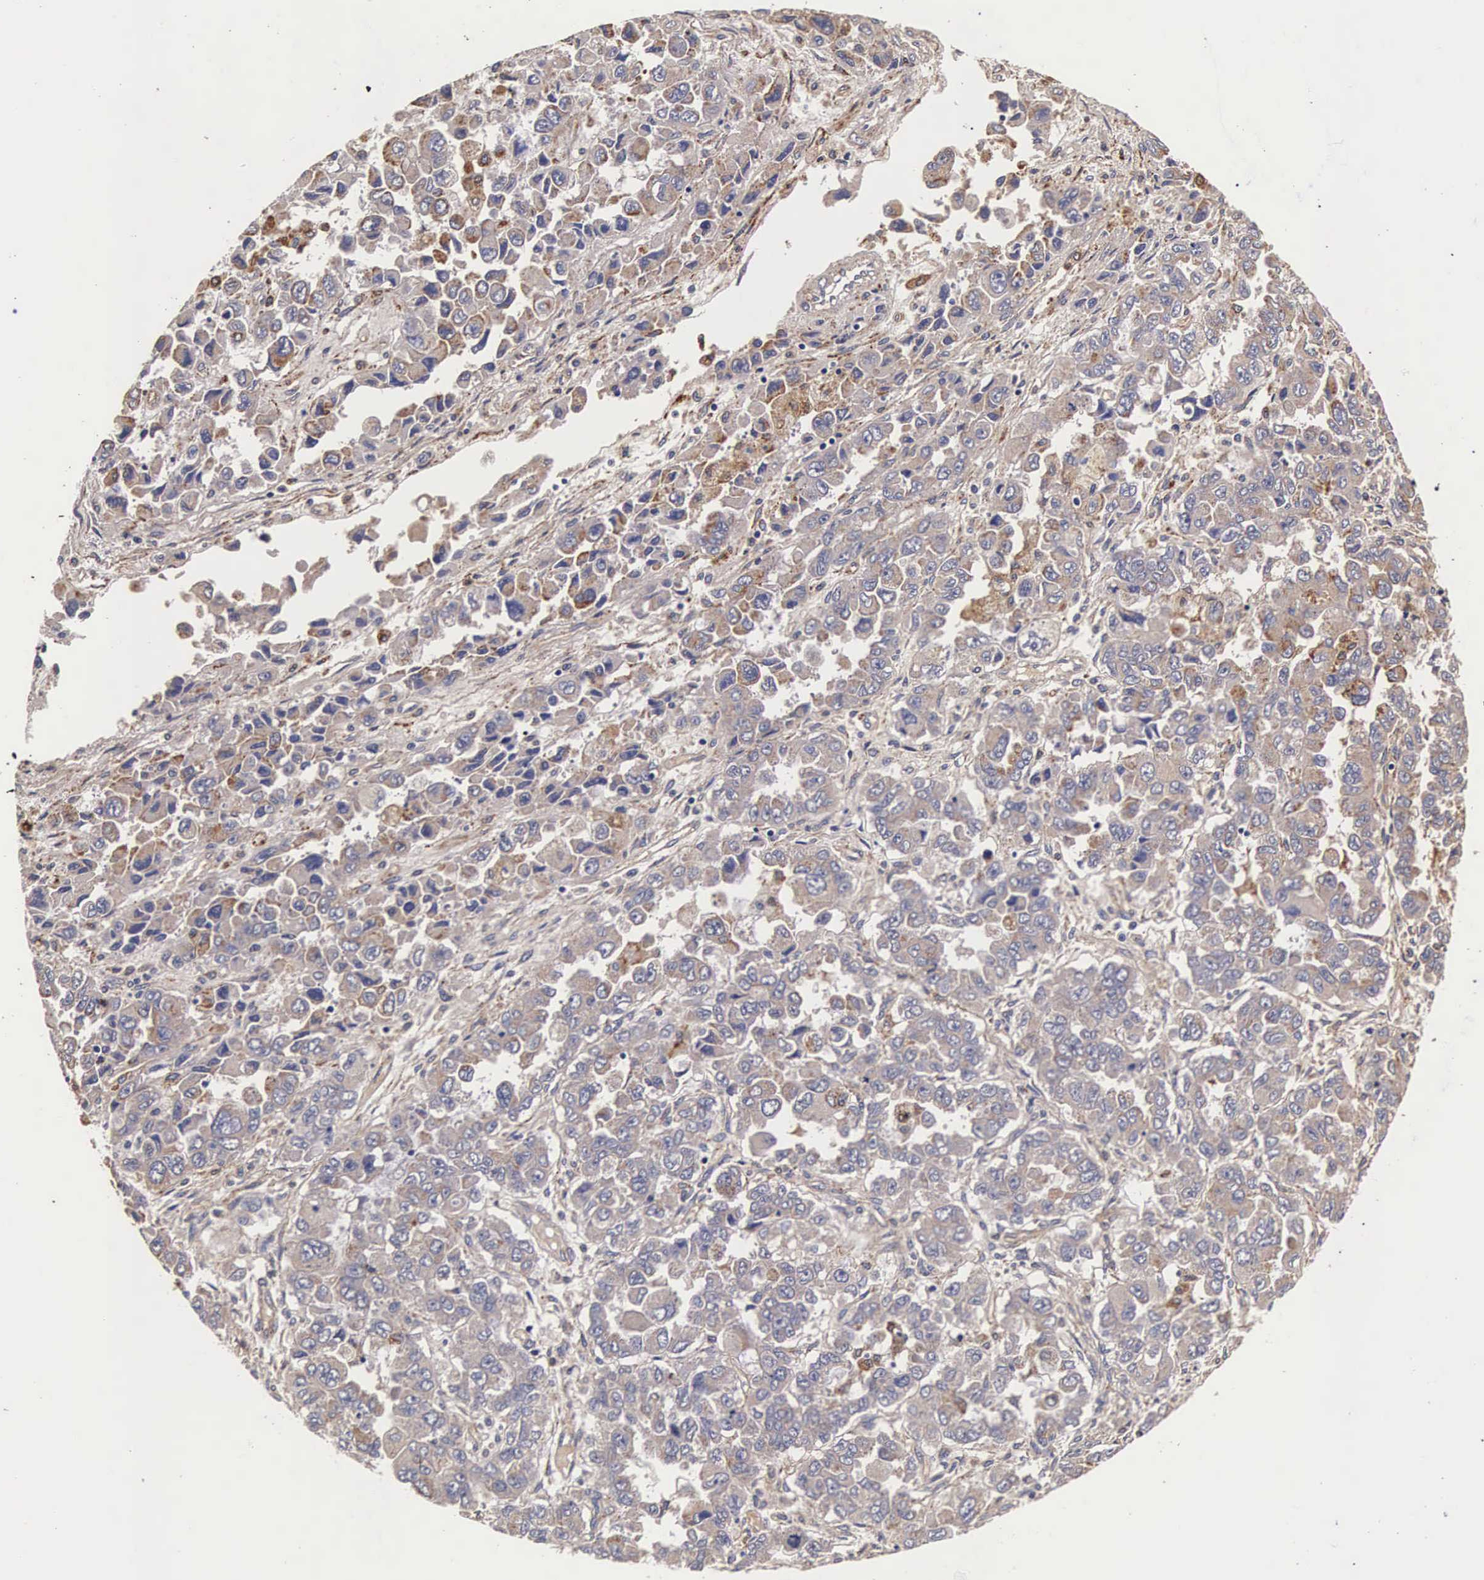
{"staining": {"intensity": "moderate", "quantity": "25%-75%", "location": "cytoplasmic/membranous"}, "tissue": "ovarian cancer", "cell_type": "Tumor cells", "image_type": "cancer", "snomed": [{"axis": "morphology", "description": "Cystadenocarcinoma, serous, NOS"}, {"axis": "topography", "description": "Ovary"}], "caption": "This image exhibits immunohistochemistry staining of human ovarian cancer, with medium moderate cytoplasmic/membranous positivity in about 25%-75% of tumor cells.", "gene": "CTSB", "patient": {"sex": "female", "age": 84}}